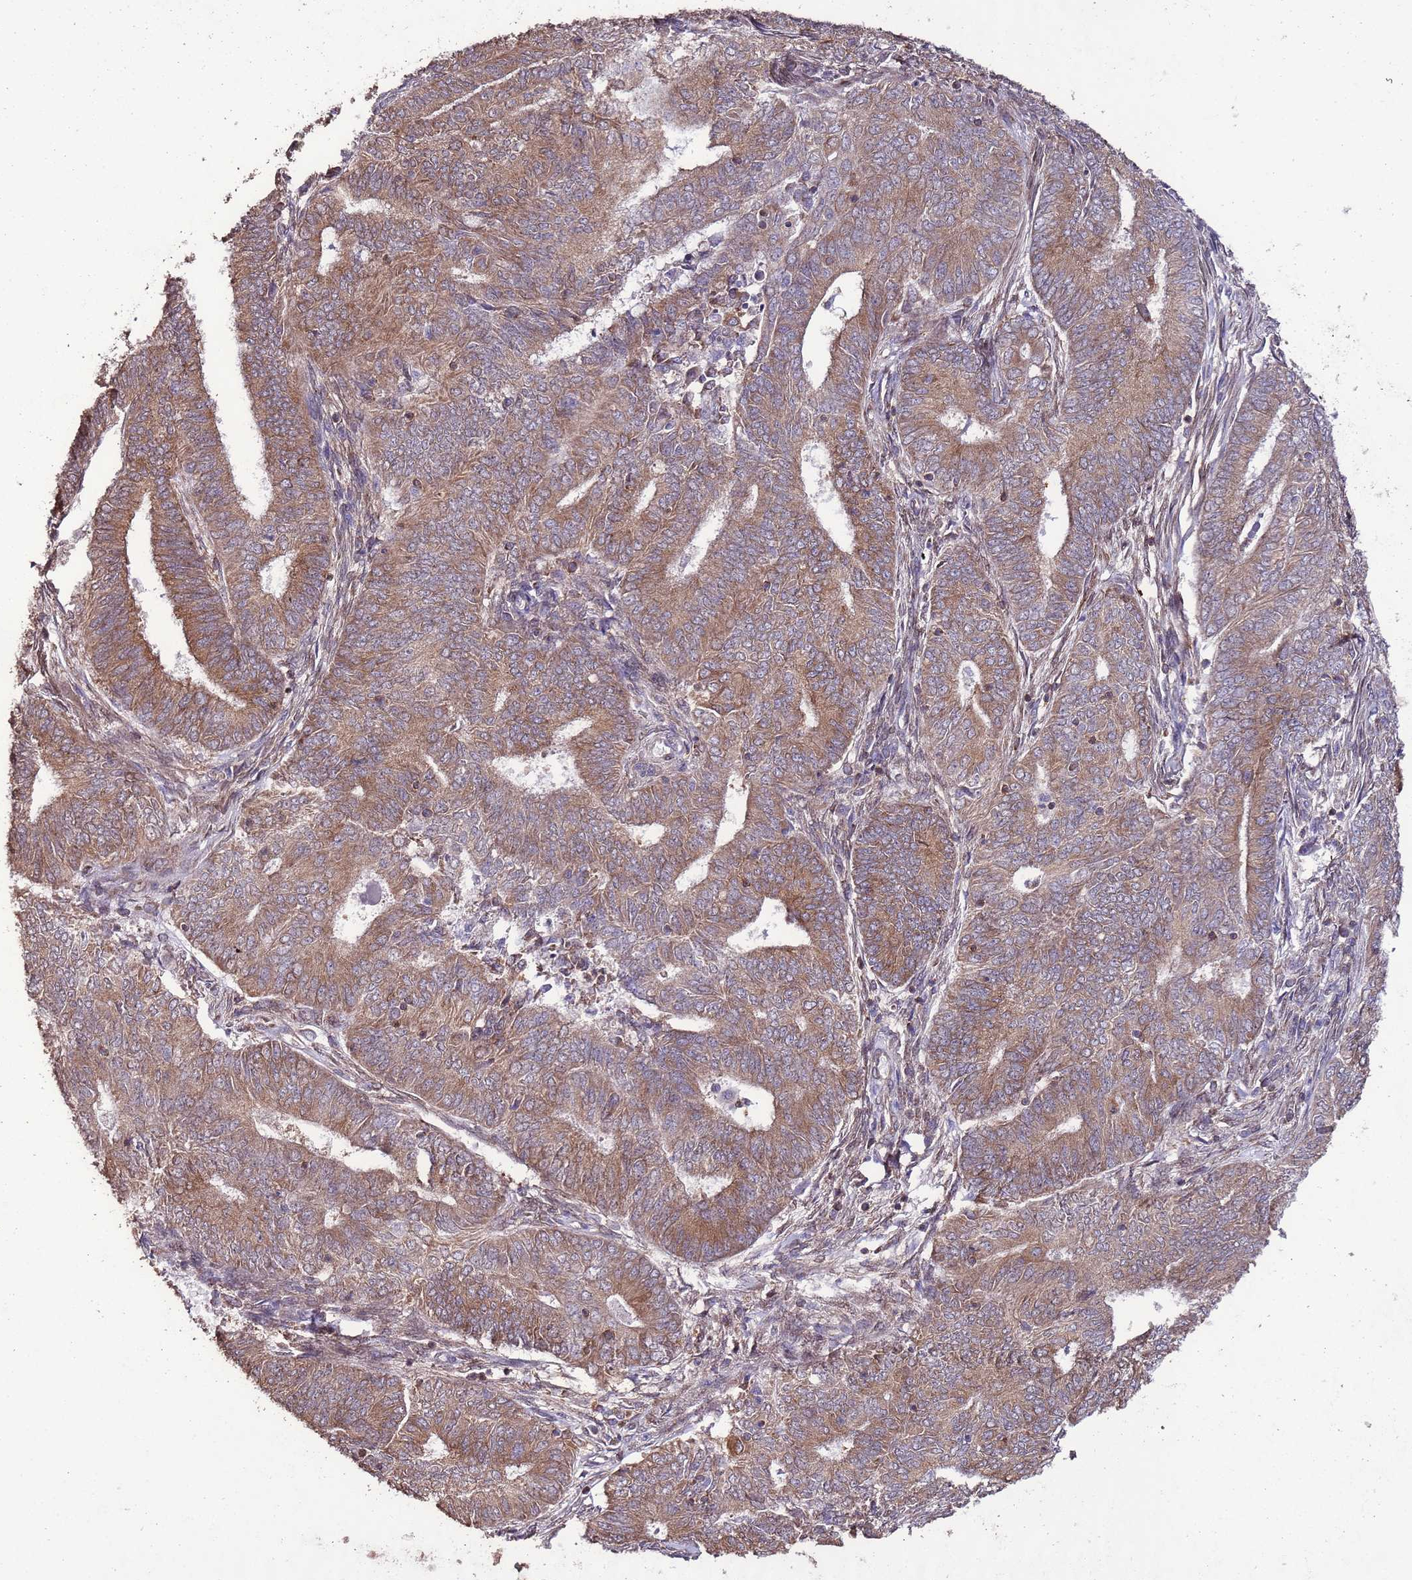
{"staining": {"intensity": "moderate", "quantity": ">75%", "location": "cytoplasmic/membranous"}, "tissue": "endometrial cancer", "cell_type": "Tumor cells", "image_type": "cancer", "snomed": [{"axis": "morphology", "description": "Adenocarcinoma, NOS"}, {"axis": "topography", "description": "Endometrium"}], "caption": "Brown immunohistochemical staining in human endometrial adenocarcinoma reveals moderate cytoplasmic/membranous positivity in approximately >75% of tumor cells.", "gene": "SLC41A3", "patient": {"sex": "female", "age": 62}}